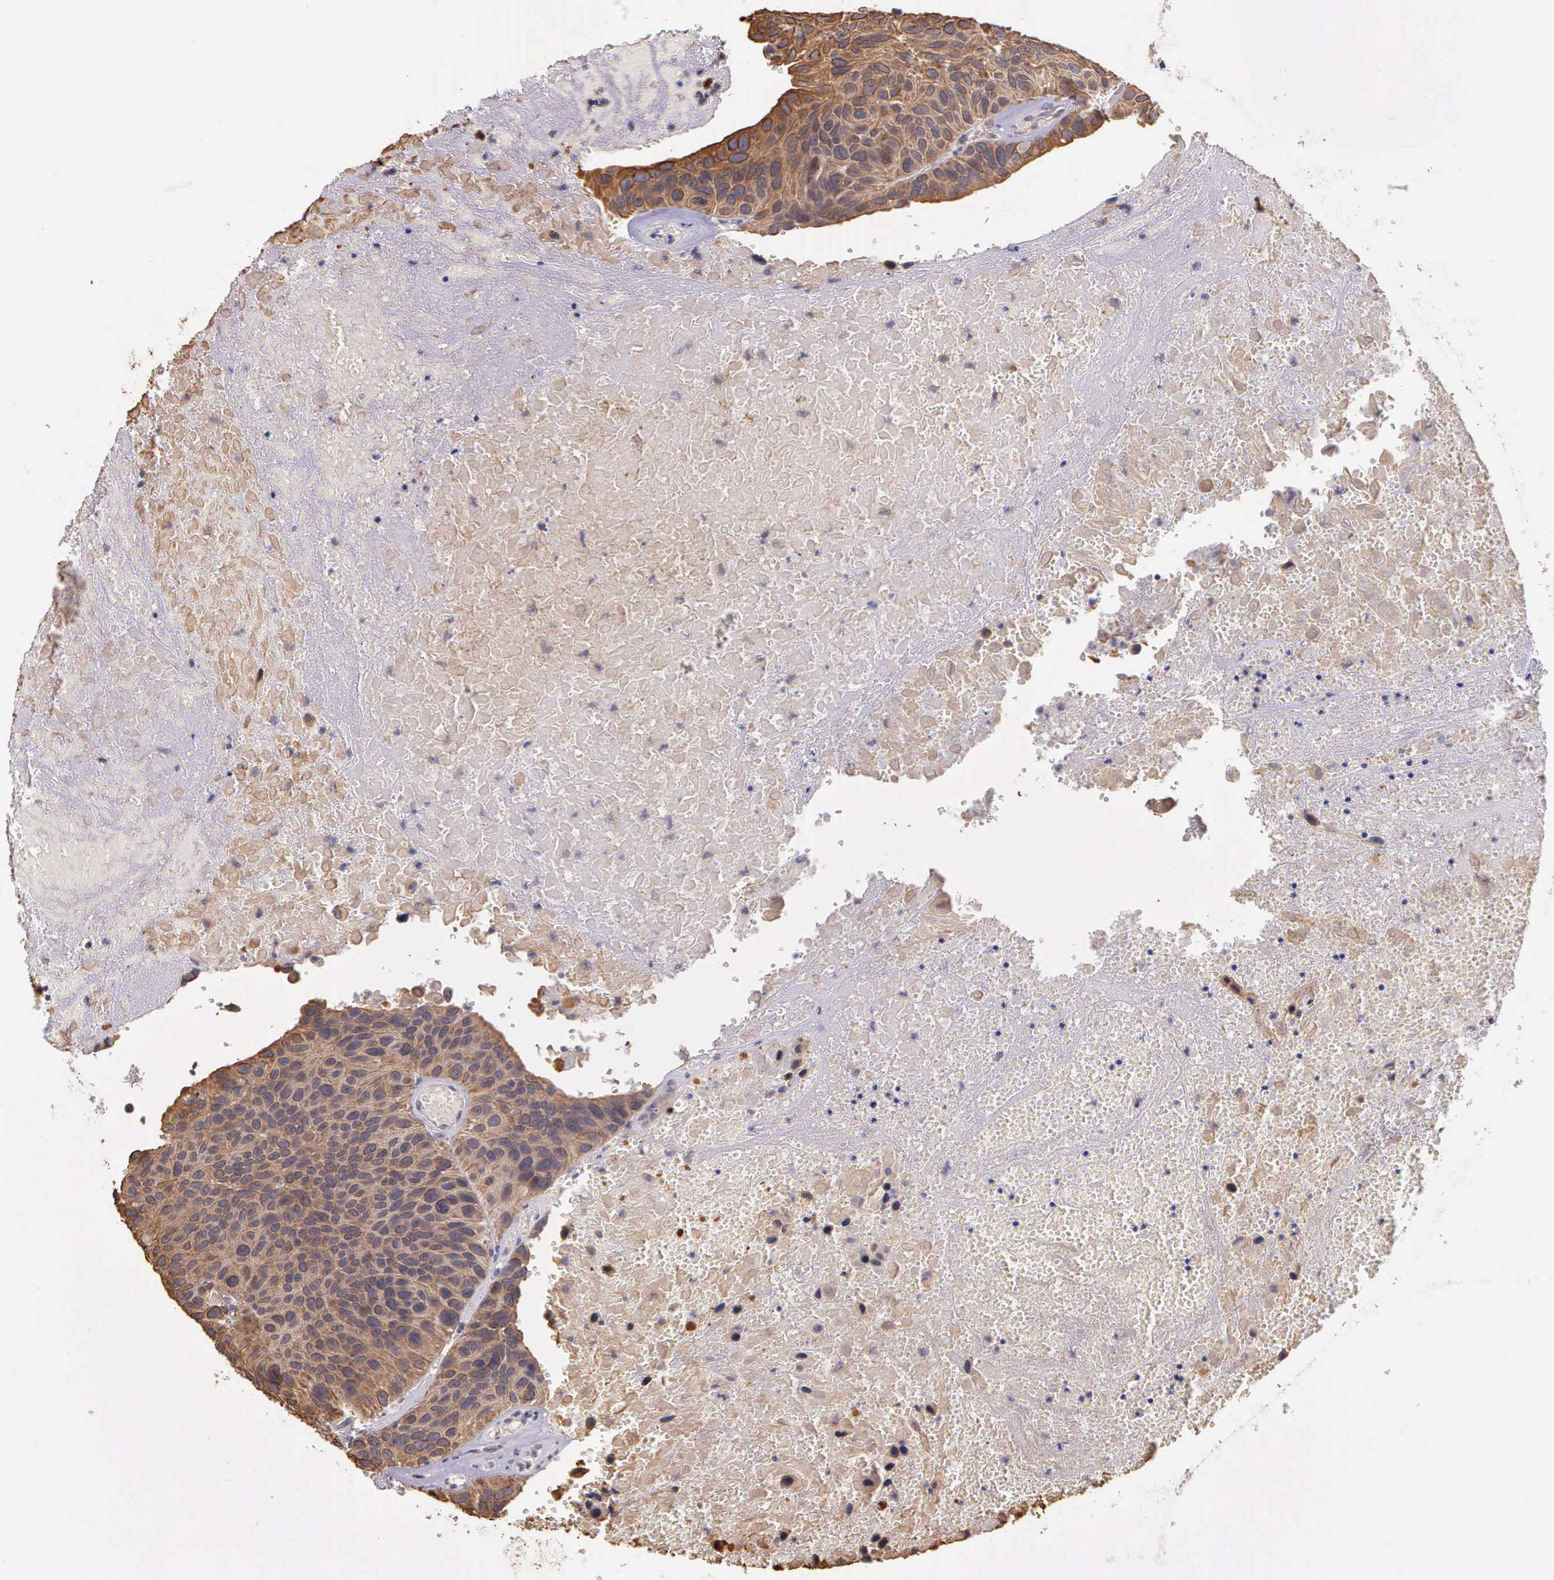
{"staining": {"intensity": "weak", "quantity": ">75%", "location": "cytoplasmic/membranous"}, "tissue": "urothelial cancer", "cell_type": "Tumor cells", "image_type": "cancer", "snomed": [{"axis": "morphology", "description": "Urothelial carcinoma, High grade"}, {"axis": "topography", "description": "Urinary bladder"}], "caption": "Urothelial cancer tissue demonstrates weak cytoplasmic/membranous positivity in approximately >75% of tumor cells Nuclei are stained in blue.", "gene": "IGBP1", "patient": {"sex": "male", "age": 66}}